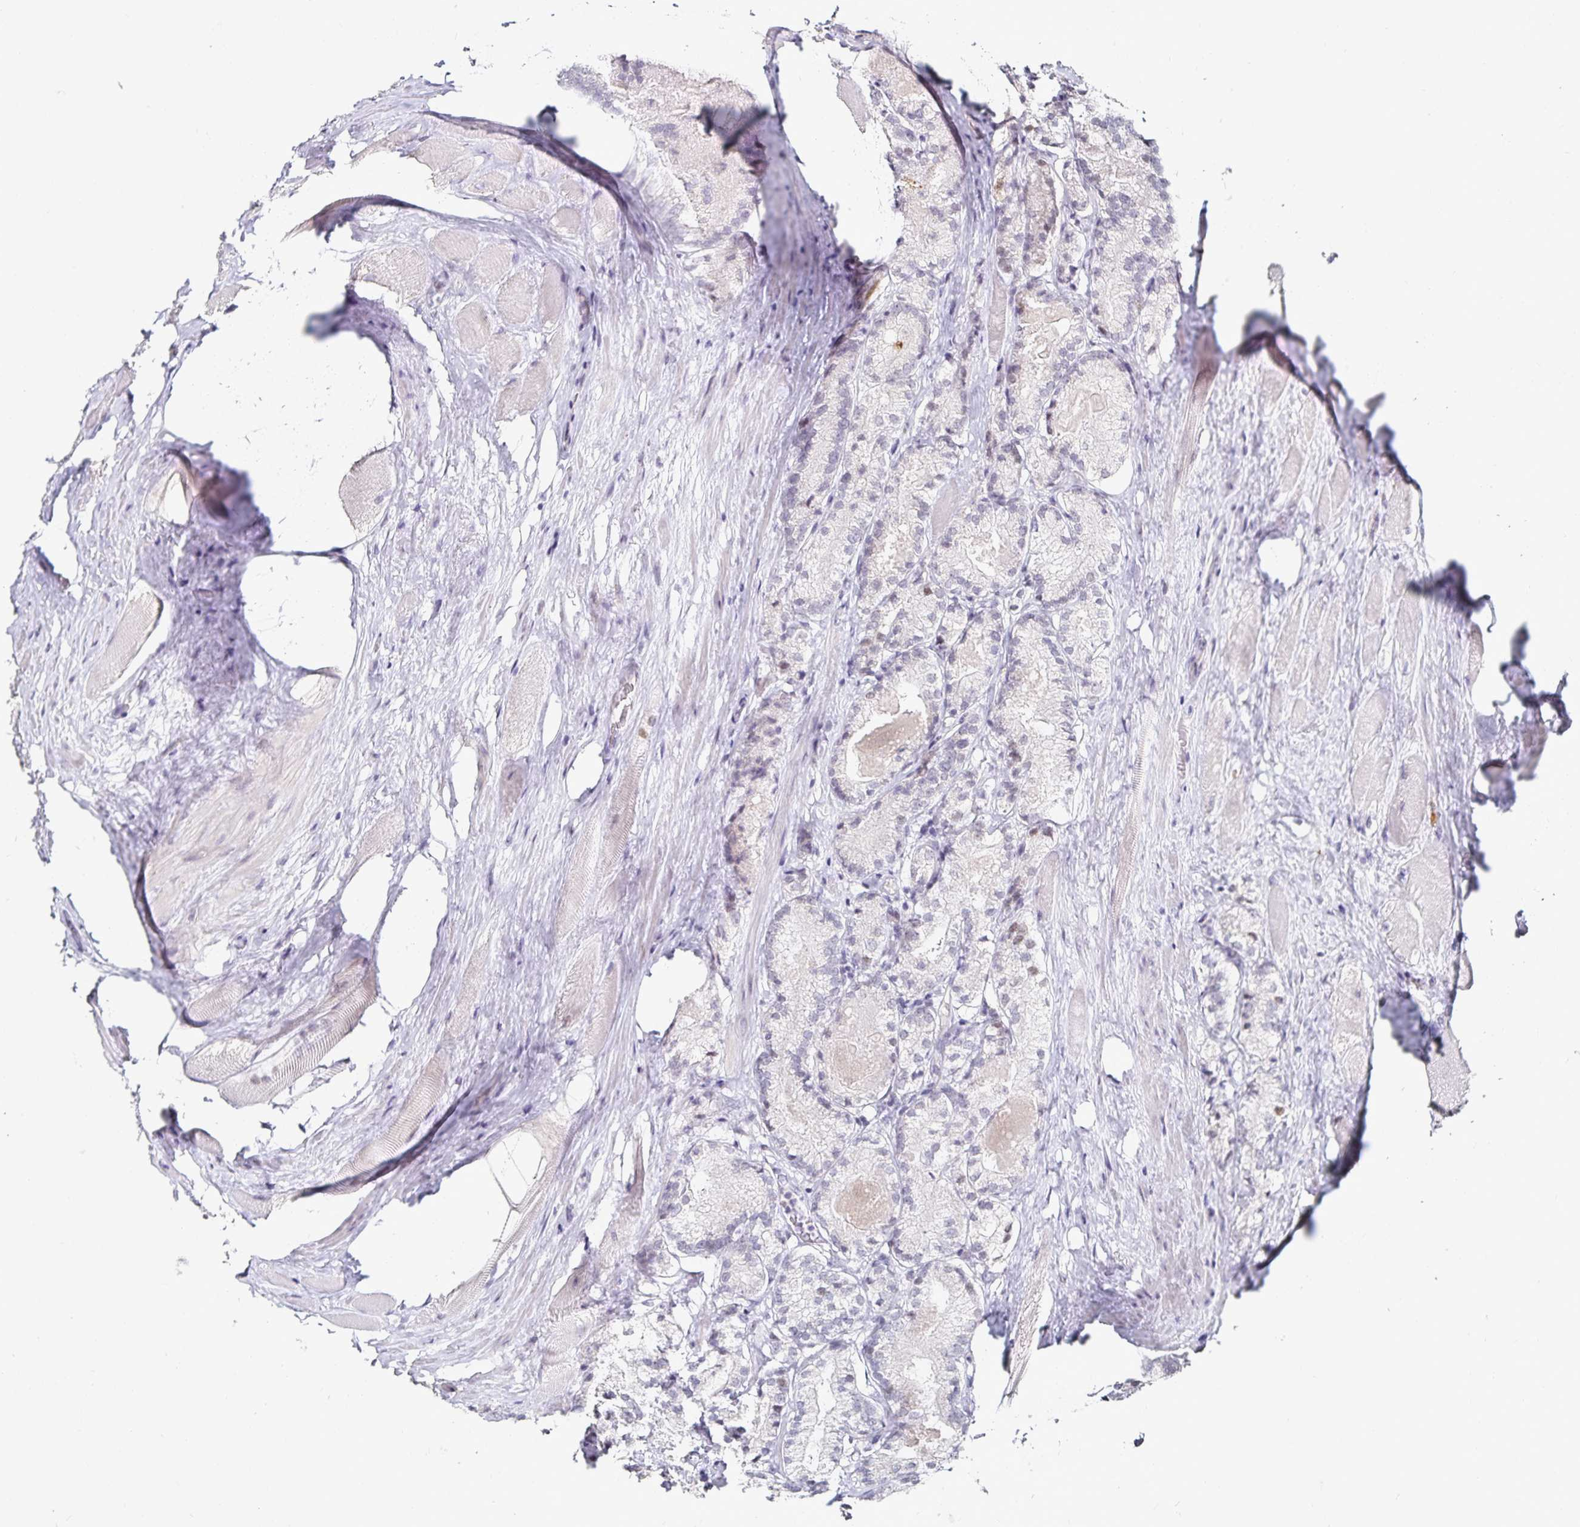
{"staining": {"intensity": "negative", "quantity": "none", "location": "none"}, "tissue": "prostate cancer", "cell_type": "Tumor cells", "image_type": "cancer", "snomed": [{"axis": "morphology", "description": "Adenocarcinoma, NOS"}, {"axis": "morphology", "description": "Adenocarcinoma, Low grade"}, {"axis": "topography", "description": "Prostate"}], "caption": "A high-resolution photomicrograph shows IHC staining of adenocarcinoma (low-grade) (prostate), which reveals no significant staining in tumor cells.", "gene": "ANLN", "patient": {"sex": "male", "age": 68}}